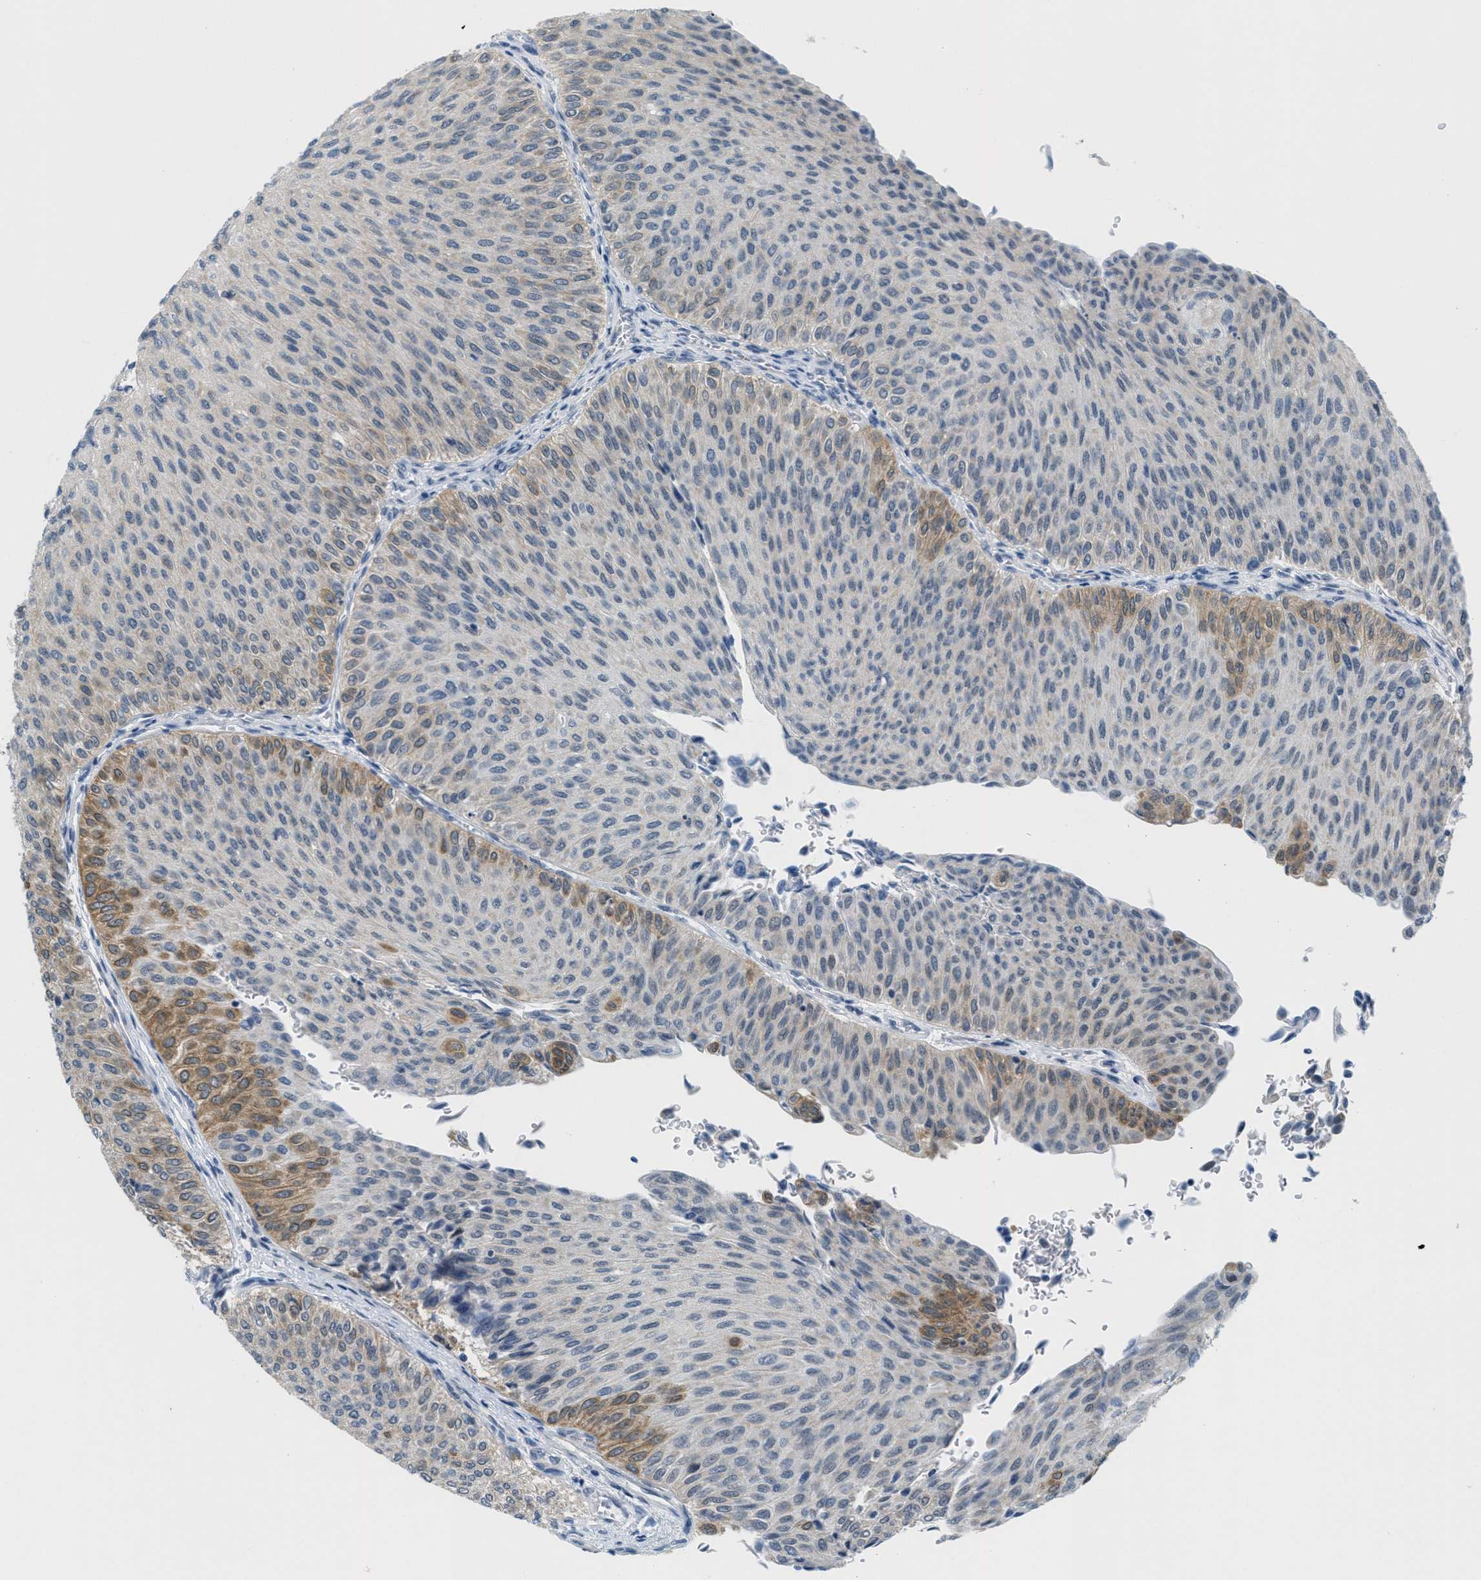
{"staining": {"intensity": "moderate", "quantity": "<25%", "location": "cytoplasmic/membranous"}, "tissue": "urothelial cancer", "cell_type": "Tumor cells", "image_type": "cancer", "snomed": [{"axis": "morphology", "description": "Urothelial carcinoma, Low grade"}, {"axis": "topography", "description": "Urinary bladder"}], "caption": "Urothelial cancer tissue reveals moderate cytoplasmic/membranous staining in about <25% of tumor cells", "gene": "HS3ST2", "patient": {"sex": "male", "age": 78}}